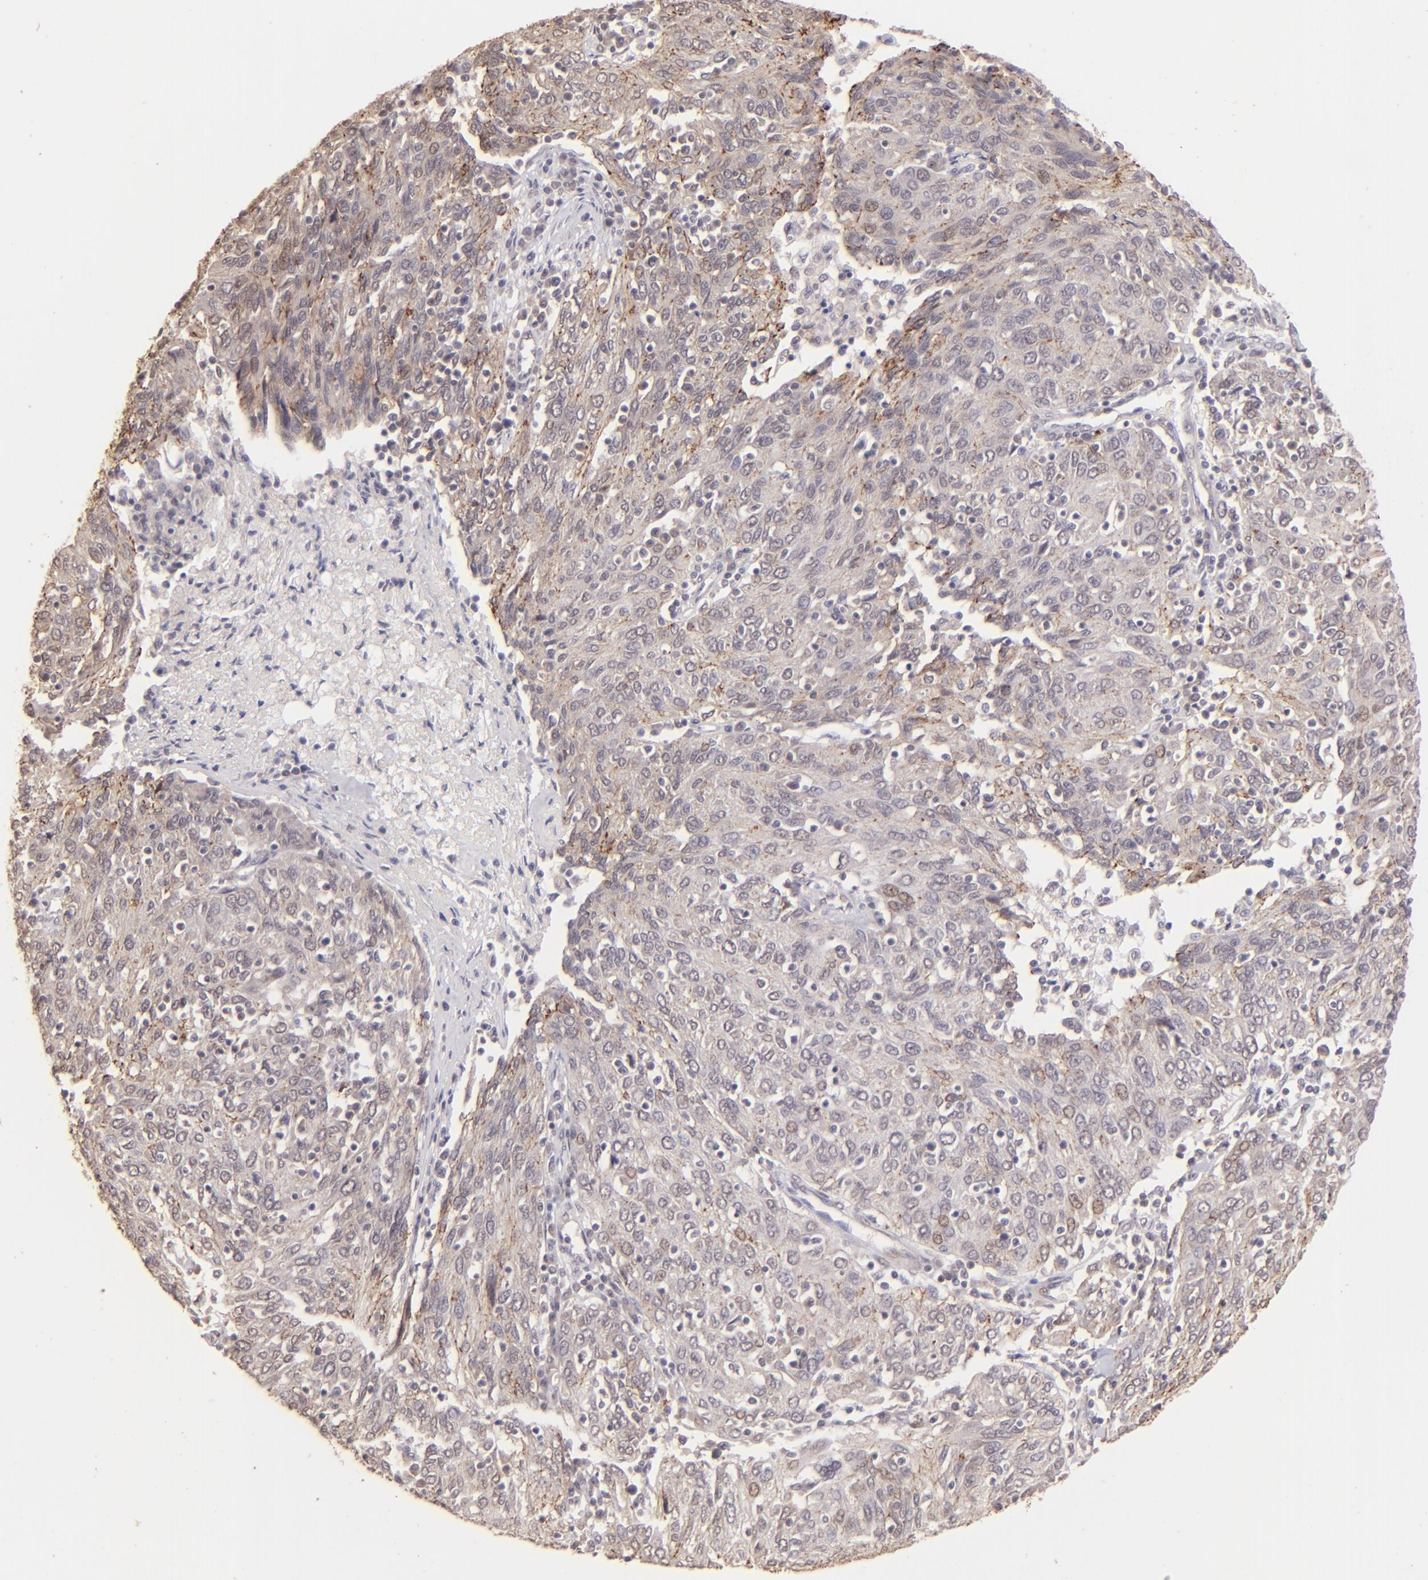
{"staining": {"intensity": "weak", "quantity": ">75%", "location": "cytoplasmic/membranous"}, "tissue": "ovarian cancer", "cell_type": "Tumor cells", "image_type": "cancer", "snomed": [{"axis": "morphology", "description": "Carcinoma, endometroid"}, {"axis": "topography", "description": "Ovary"}], "caption": "A brown stain shows weak cytoplasmic/membranous positivity of a protein in human ovarian cancer (endometroid carcinoma) tumor cells.", "gene": "CLDN1", "patient": {"sex": "female", "age": 50}}